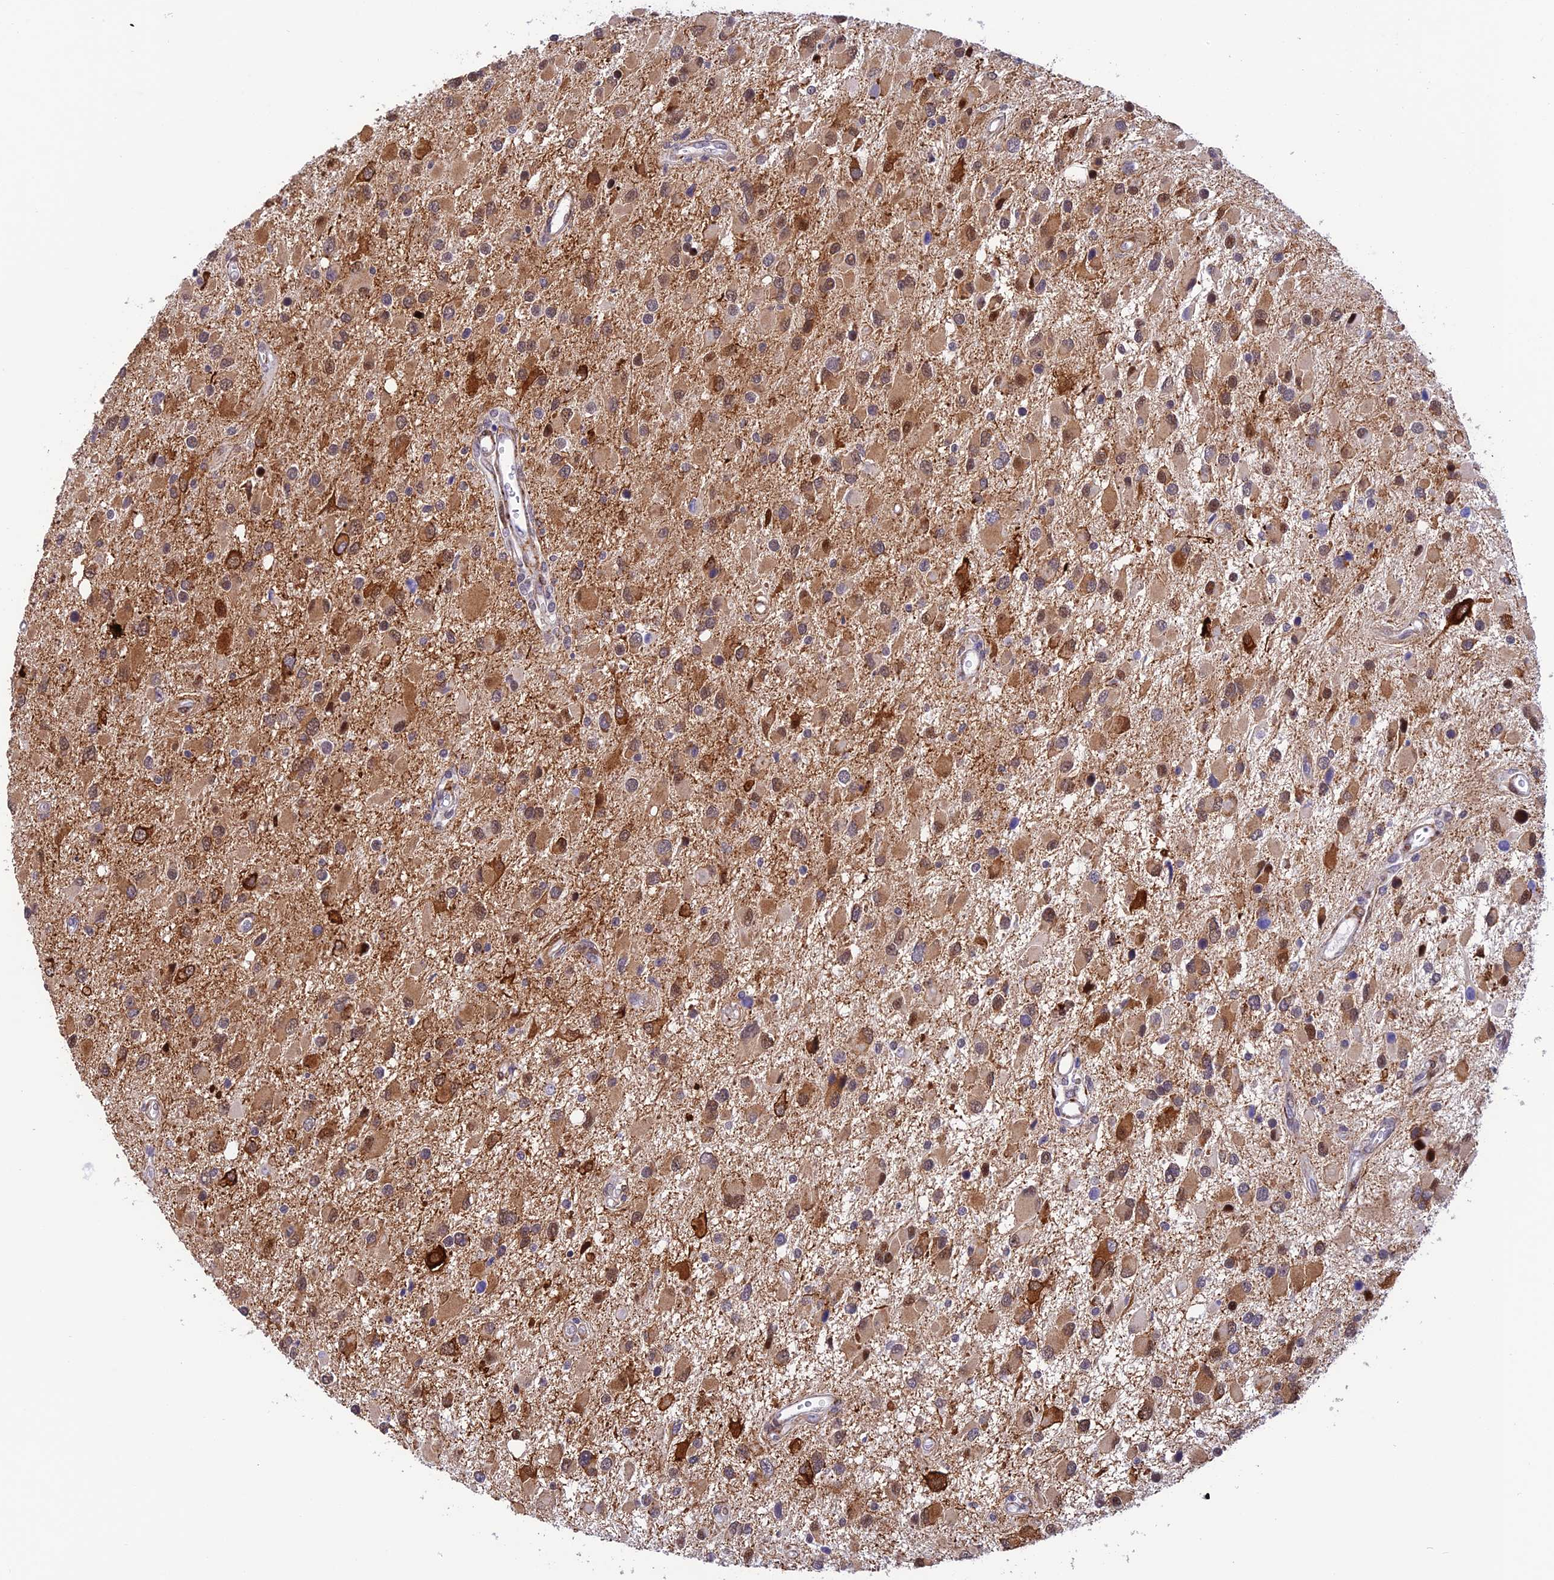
{"staining": {"intensity": "moderate", "quantity": "25%-75%", "location": "cytoplasmic/membranous,nuclear"}, "tissue": "glioma", "cell_type": "Tumor cells", "image_type": "cancer", "snomed": [{"axis": "morphology", "description": "Glioma, malignant, High grade"}, {"axis": "topography", "description": "Brain"}], "caption": "Immunohistochemical staining of glioma reveals medium levels of moderate cytoplasmic/membranous and nuclear staining in about 25%-75% of tumor cells. (Stains: DAB in brown, nuclei in blue, Microscopy: brightfield microscopy at high magnification).", "gene": "WDR55", "patient": {"sex": "male", "age": 53}}